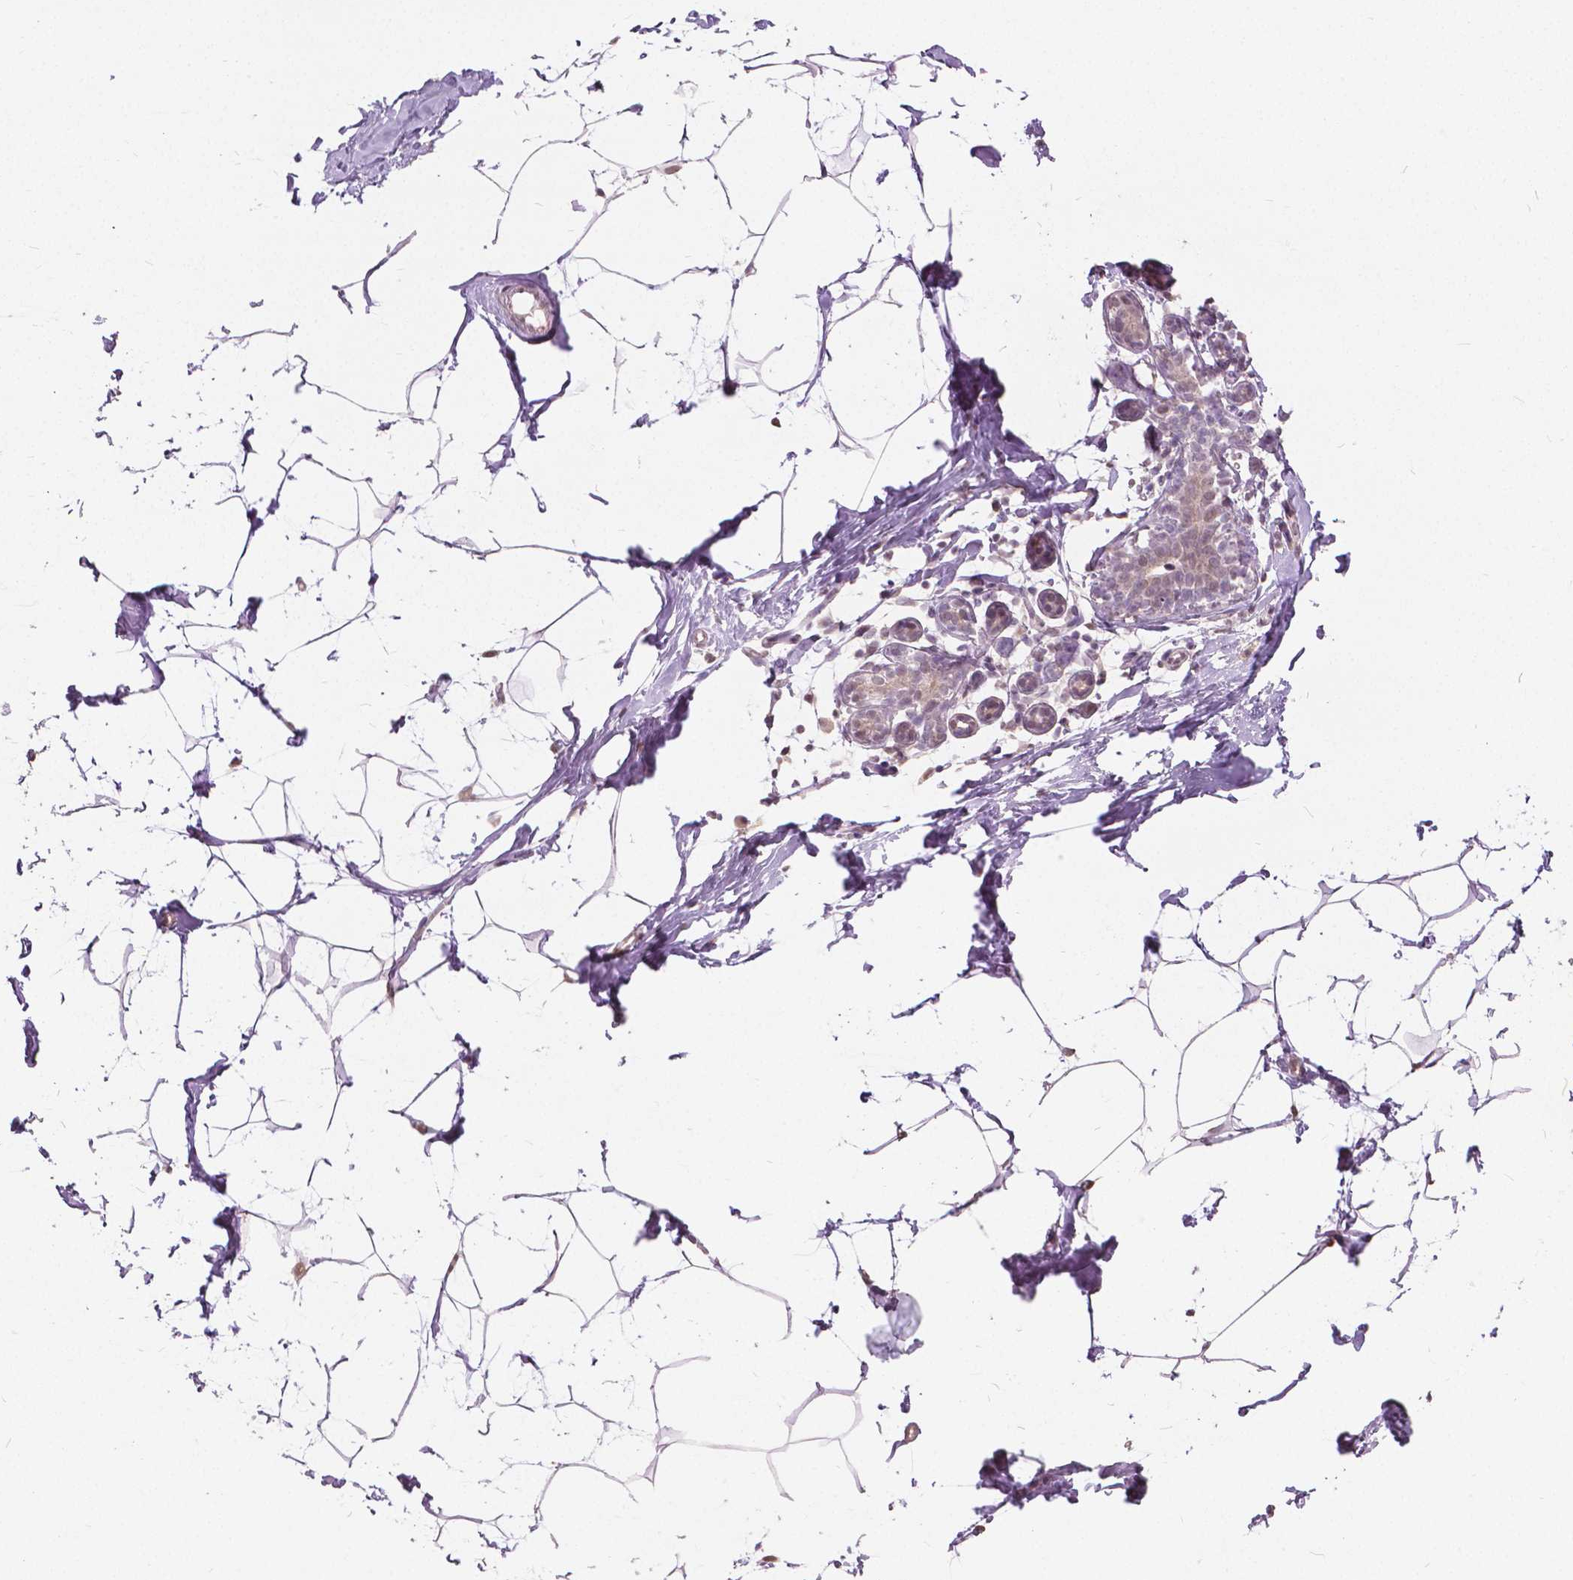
{"staining": {"intensity": "moderate", "quantity": "25%-75%", "location": "cytoplasmic/membranous"}, "tissue": "breast", "cell_type": "Adipocytes", "image_type": "normal", "snomed": [{"axis": "morphology", "description": "Normal tissue, NOS"}, {"axis": "topography", "description": "Breast"}], "caption": "DAB immunohistochemical staining of unremarkable breast exhibits moderate cytoplasmic/membranous protein staining in approximately 25%-75% of adipocytes.", "gene": "HOXA10", "patient": {"sex": "female", "age": 32}}